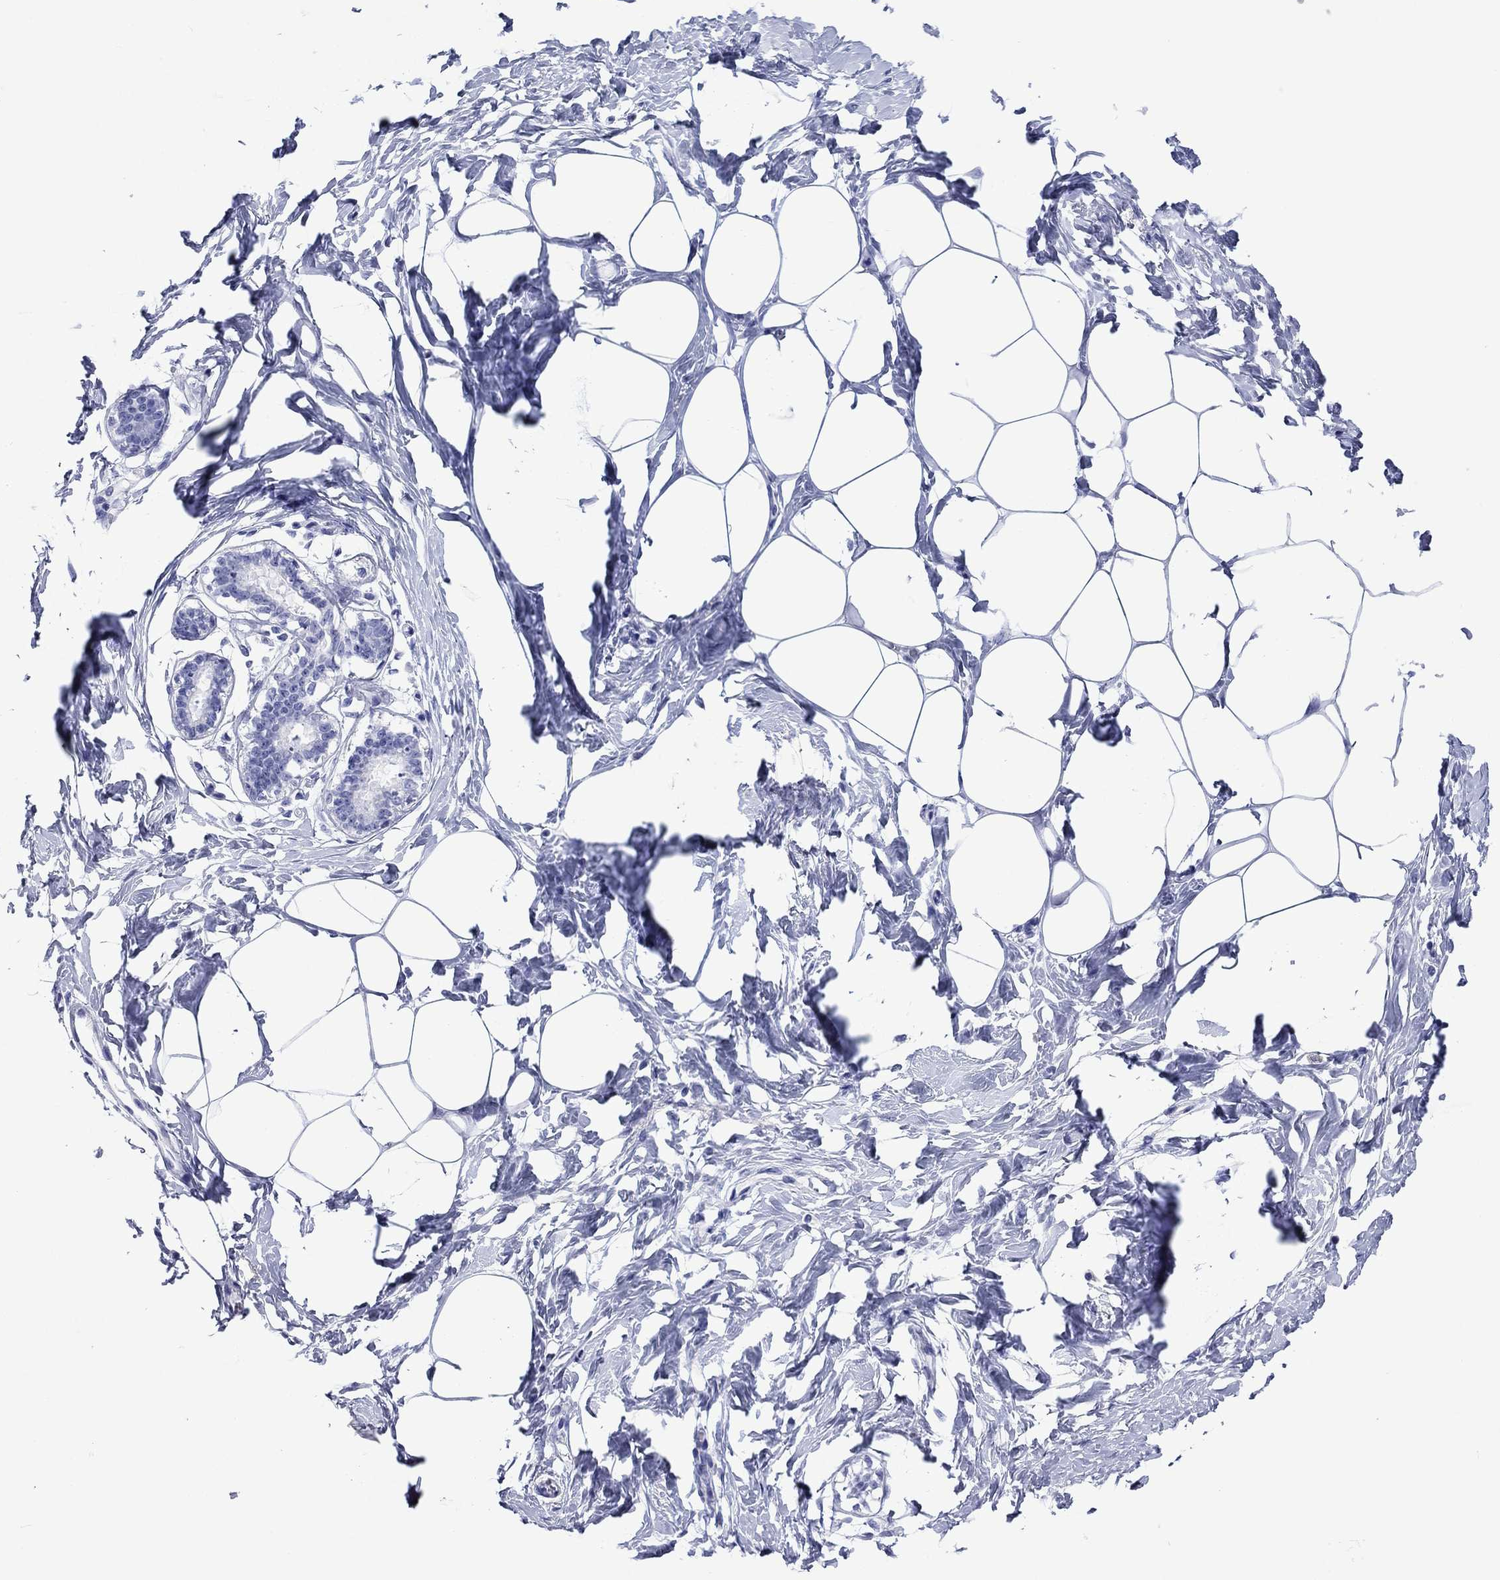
{"staining": {"intensity": "negative", "quantity": "none", "location": "none"}, "tissue": "breast", "cell_type": "Adipocytes", "image_type": "normal", "snomed": [{"axis": "morphology", "description": "Normal tissue, NOS"}, {"axis": "morphology", "description": "Lobular carcinoma, in situ"}, {"axis": "topography", "description": "Breast"}], "caption": "High power microscopy histopathology image of an immunohistochemistry (IHC) micrograph of unremarkable breast, revealing no significant staining in adipocytes.", "gene": "GIP", "patient": {"sex": "female", "age": 35}}